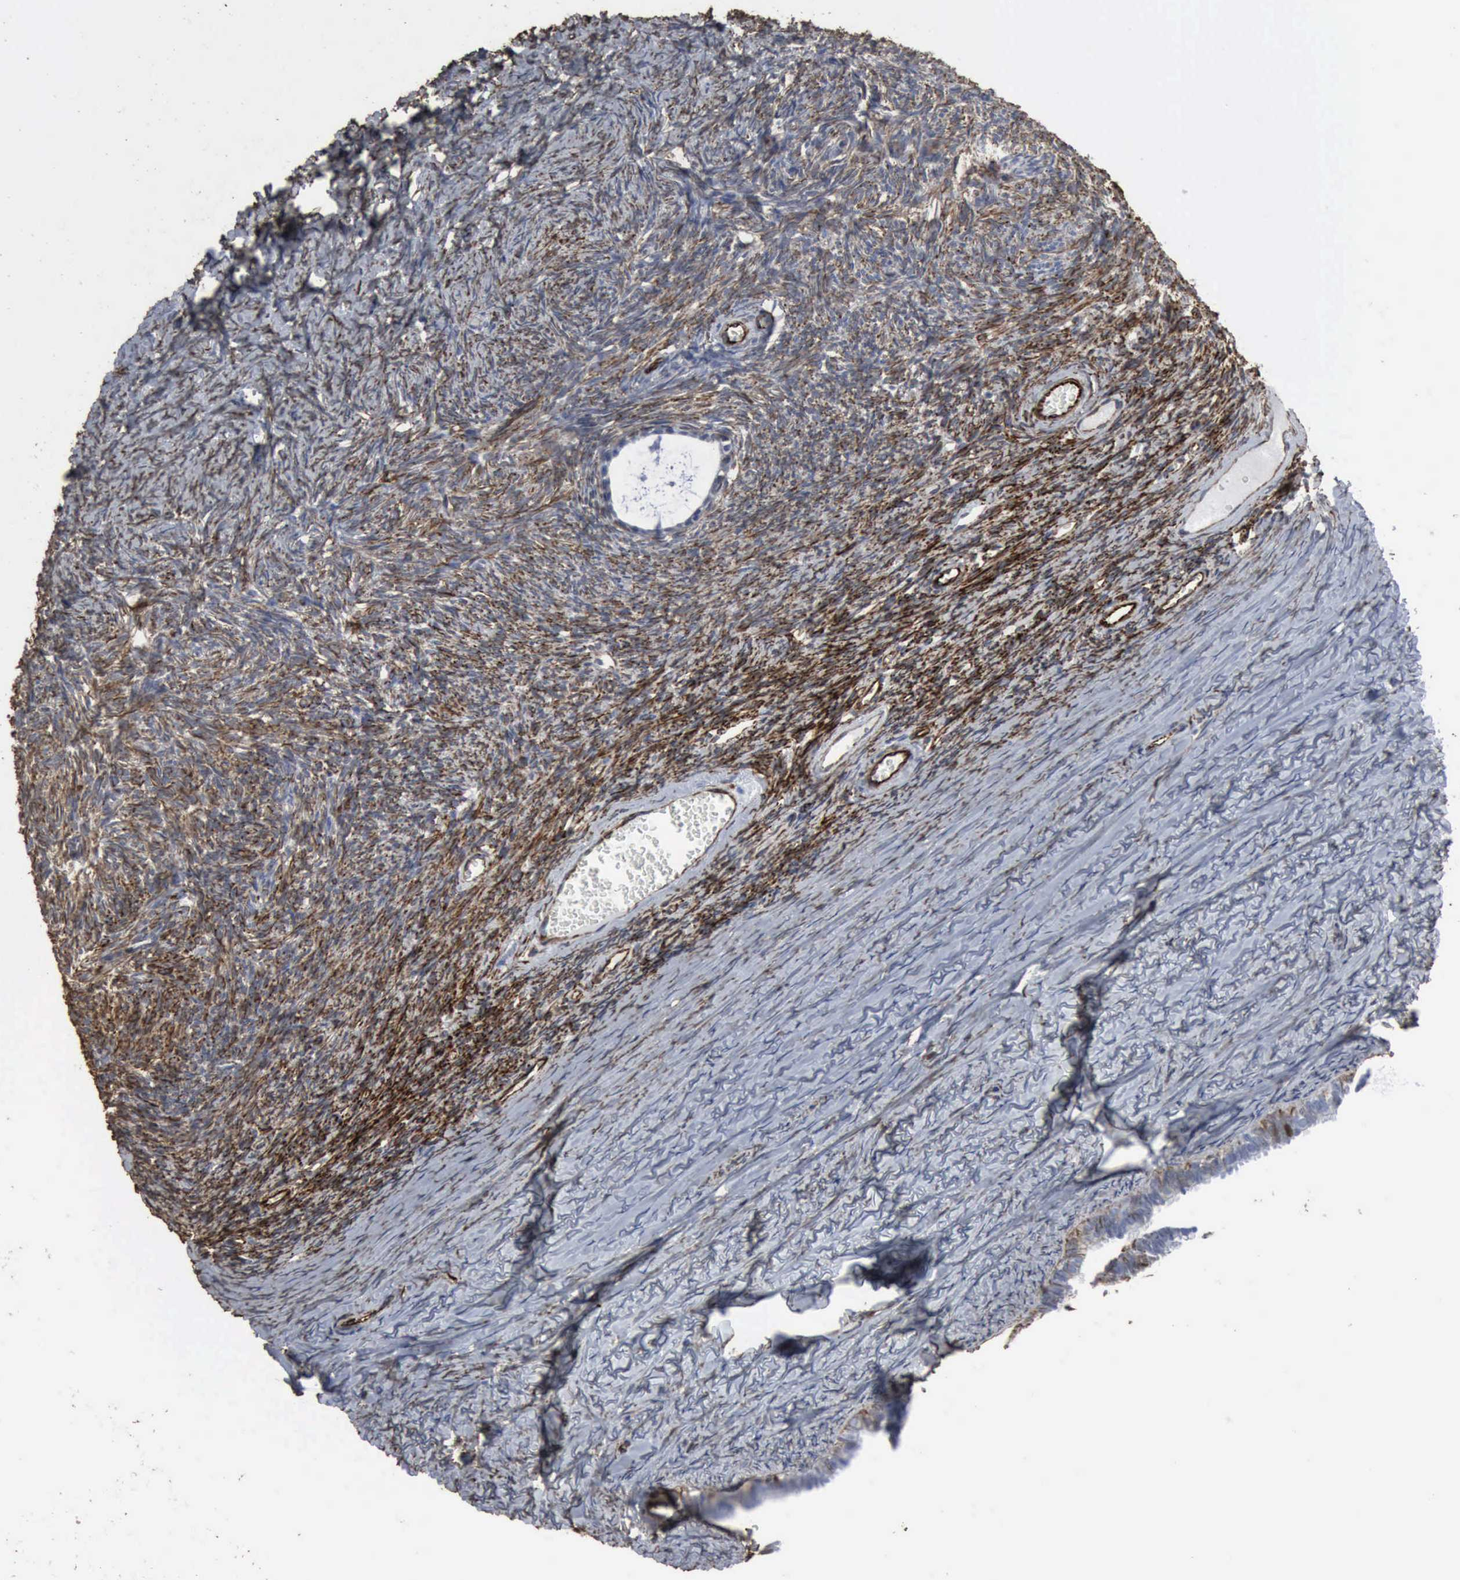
{"staining": {"intensity": "moderate", "quantity": "25%-75%", "location": "cytoplasmic/membranous"}, "tissue": "ovary", "cell_type": "Follicle cells", "image_type": "normal", "snomed": [{"axis": "morphology", "description": "Normal tissue, NOS"}, {"axis": "topography", "description": "Ovary"}], "caption": "Ovary was stained to show a protein in brown. There is medium levels of moderate cytoplasmic/membranous expression in about 25%-75% of follicle cells. The protein of interest is stained brown, and the nuclei are stained in blue (DAB (3,3'-diaminobenzidine) IHC with brightfield microscopy, high magnification).", "gene": "CCNE1", "patient": {"sex": "female", "age": 59}}